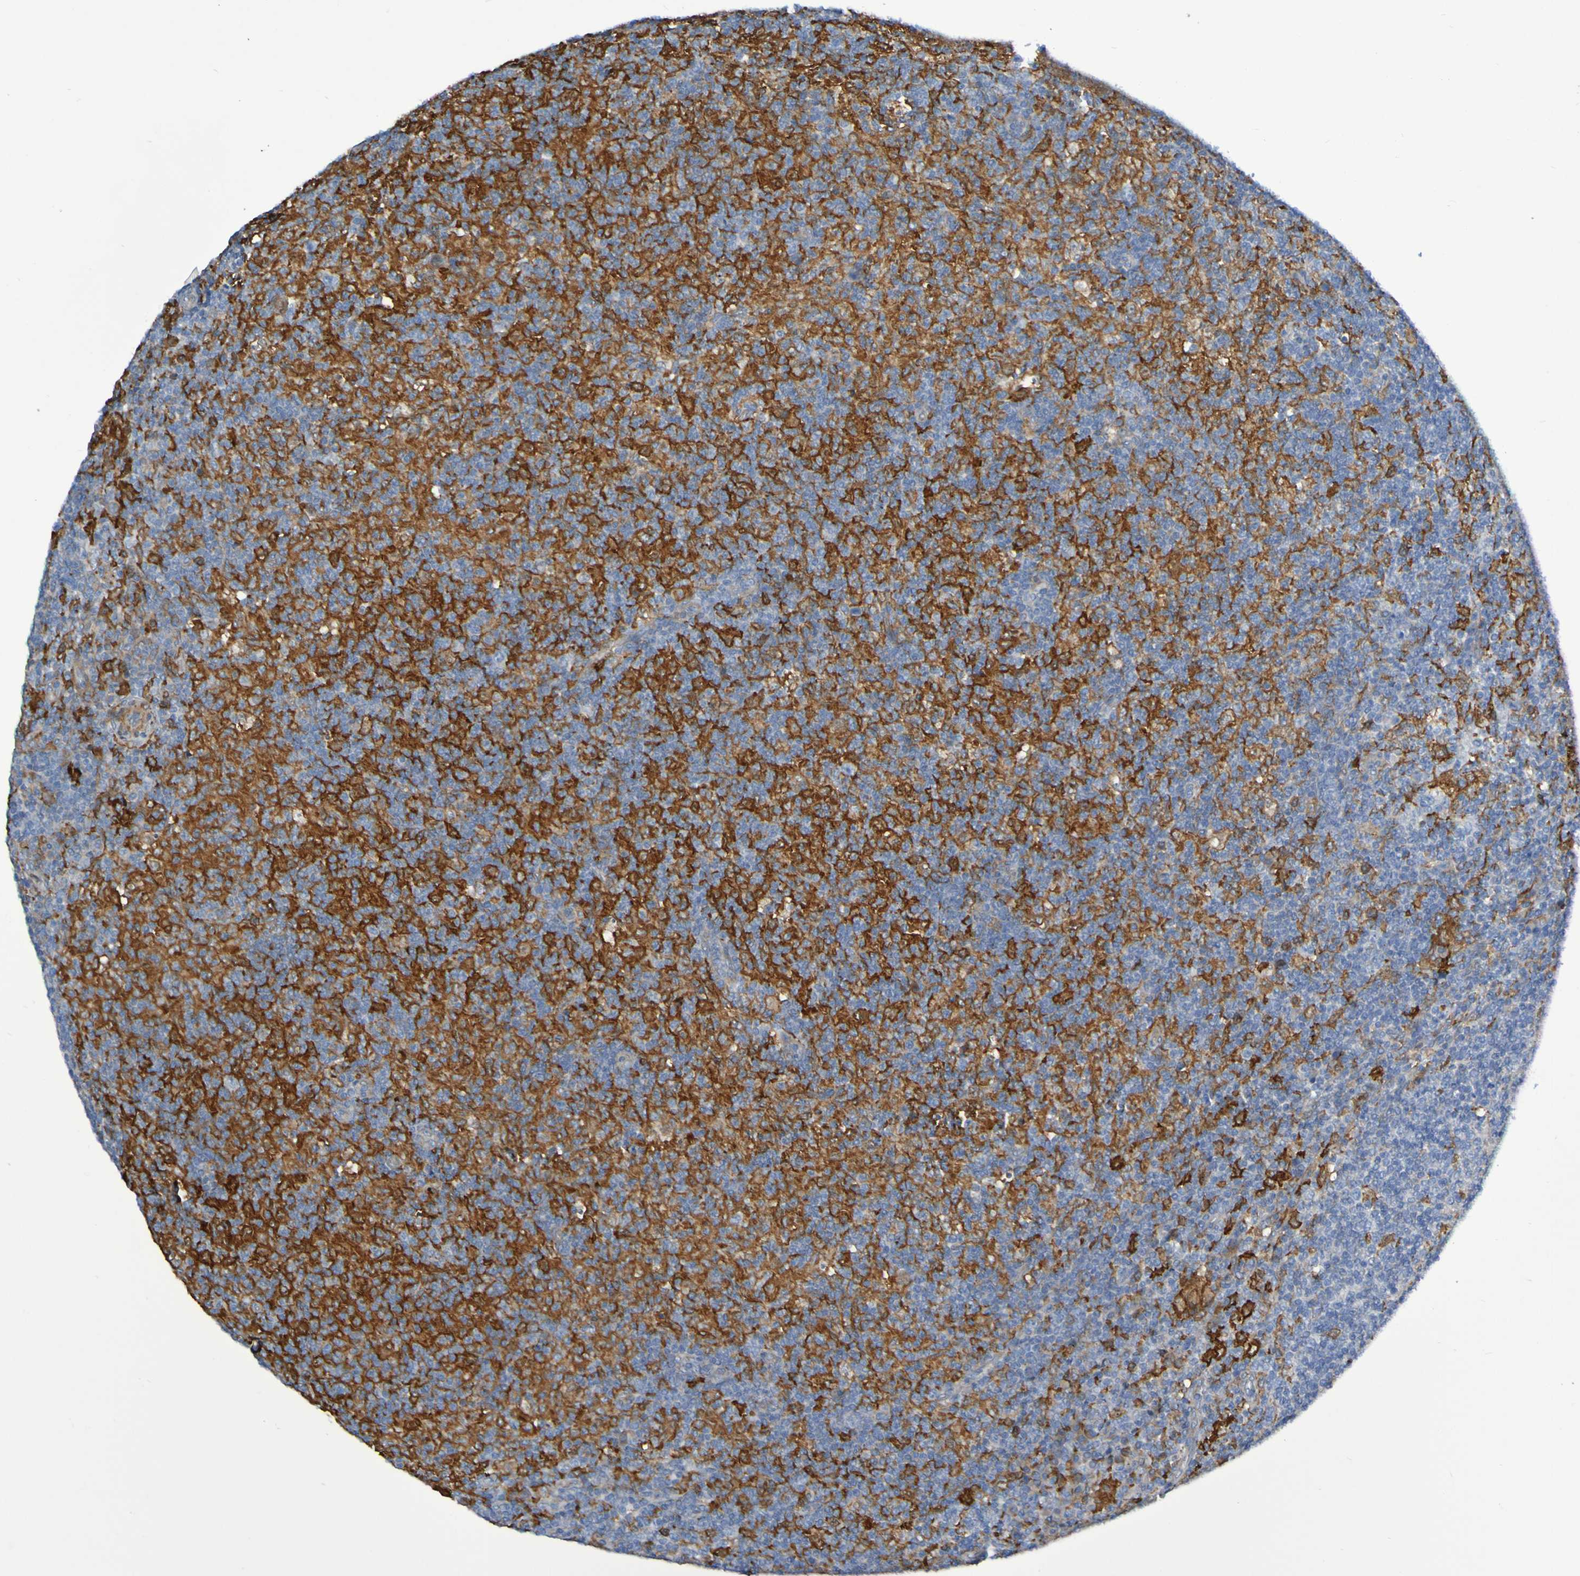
{"staining": {"intensity": "strong", "quantity": "<25%", "location": "cytoplasmic/membranous"}, "tissue": "lymph node", "cell_type": "Non-germinal center cells", "image_type": "normal", "snomed": [{"axis": "morphology", "description": "Normal tissue, NOS"}, {"axis": "morphology", "description": "Inflammation, NOS"}, {"axis": "topography", "description": "Lymph node"}], "caption": "Immunohistochemistry image of benign lymph node stained for a protein (brown), which reveals medium levels of strong cytoplasmic/membranous expression in approximately <25% of non-germinal center cells.", "gene": "SCRG1", "patient": {"sex": "male", "age": 55}}